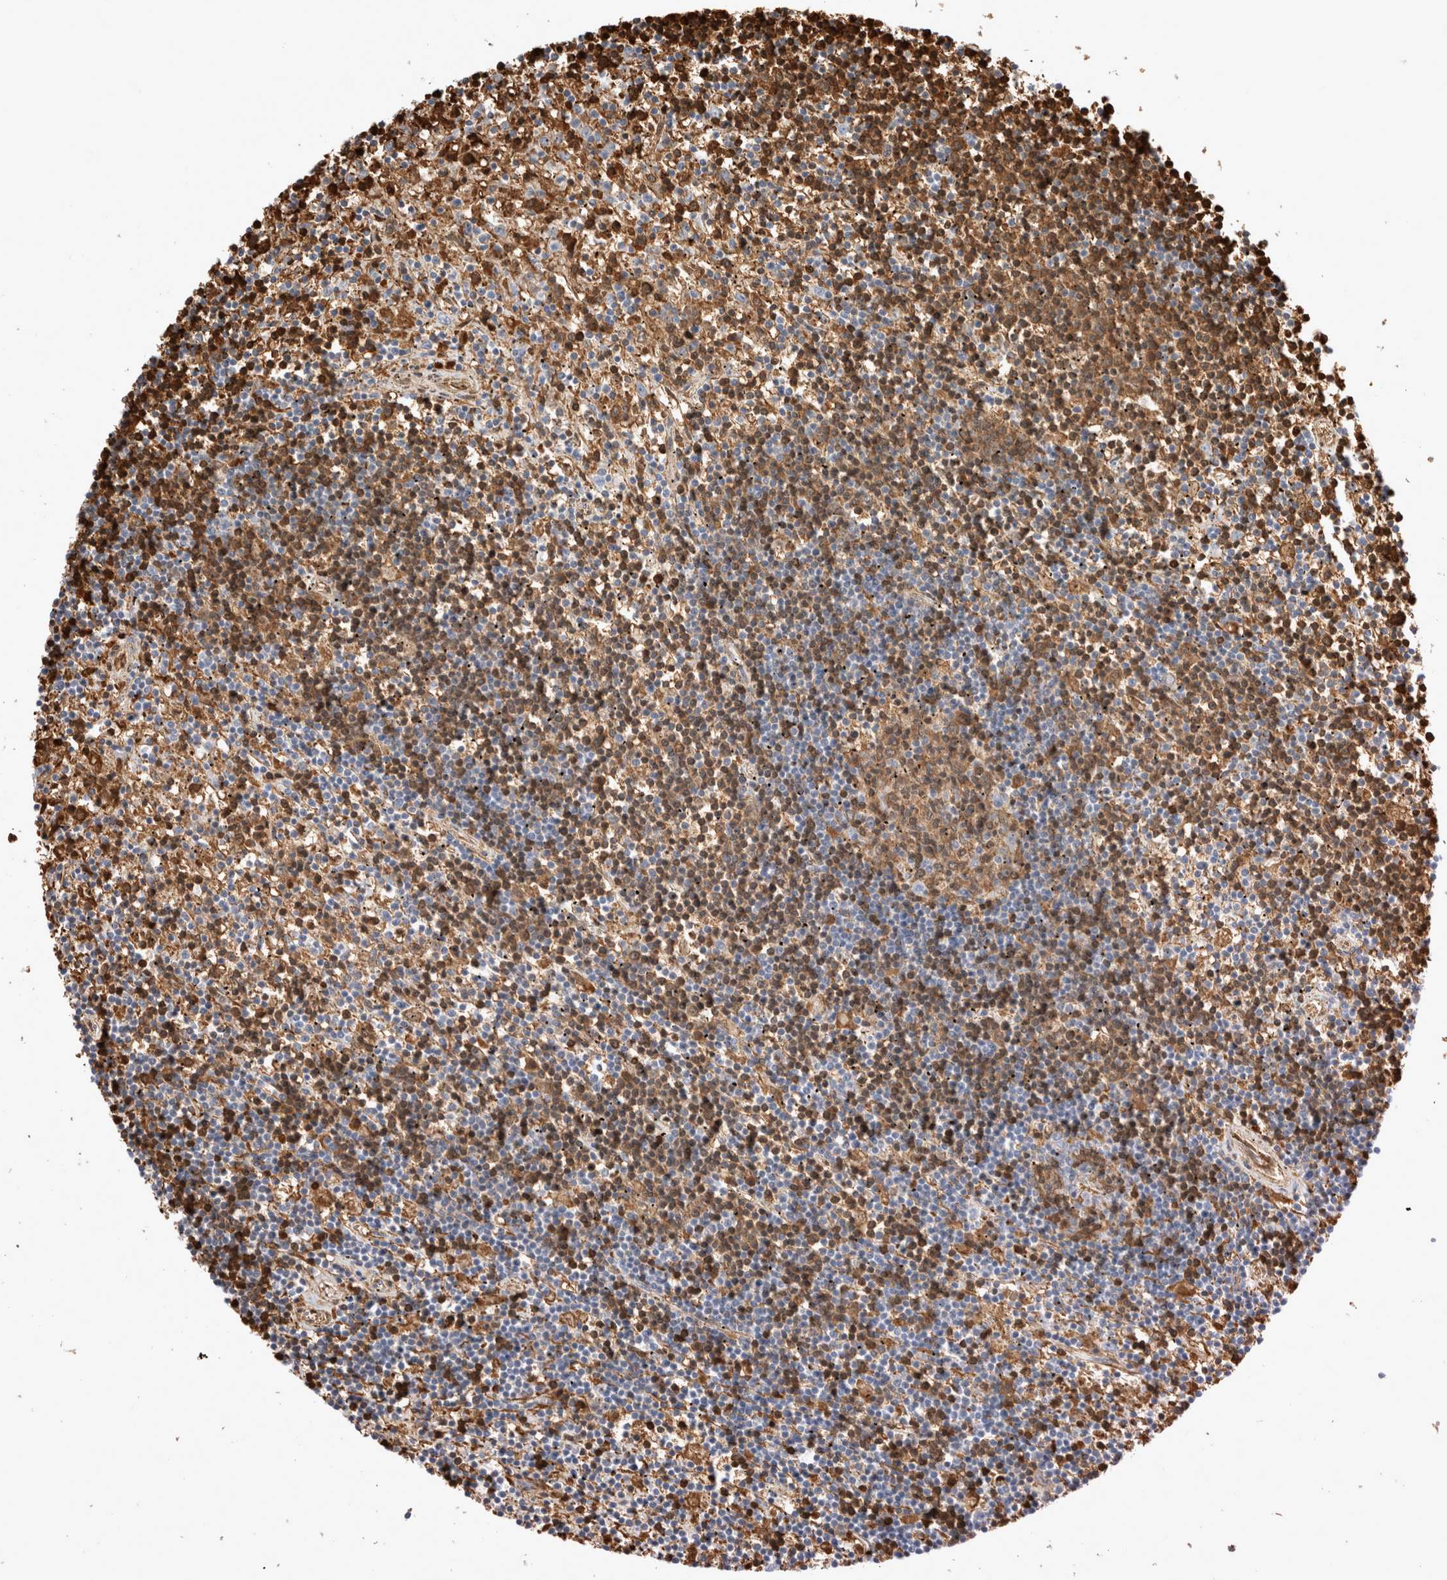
{"staining": {"intensity": "moderate", "quantity": "25%-75%", "location": "cytoplasmic/membranous"}, "tissue": "lymphoma", "cell_type": "Tumor cells", "image_type": "cancer", "snomed": [{"axis": "morphology", "description": "Malignant lymphoma, non-Hodgkin's type, Low grade"}, {"axis": "topography", "description": "Spleen"}], "caption": "Moderate cytoplasmic/membranous expression is identified in about 25%-75% of tumor cells in malignant lymphoma, non-Hodgkin's type (low-grade).", "gene": "CA1", "patient": {"sex": "male", "age": 76}}